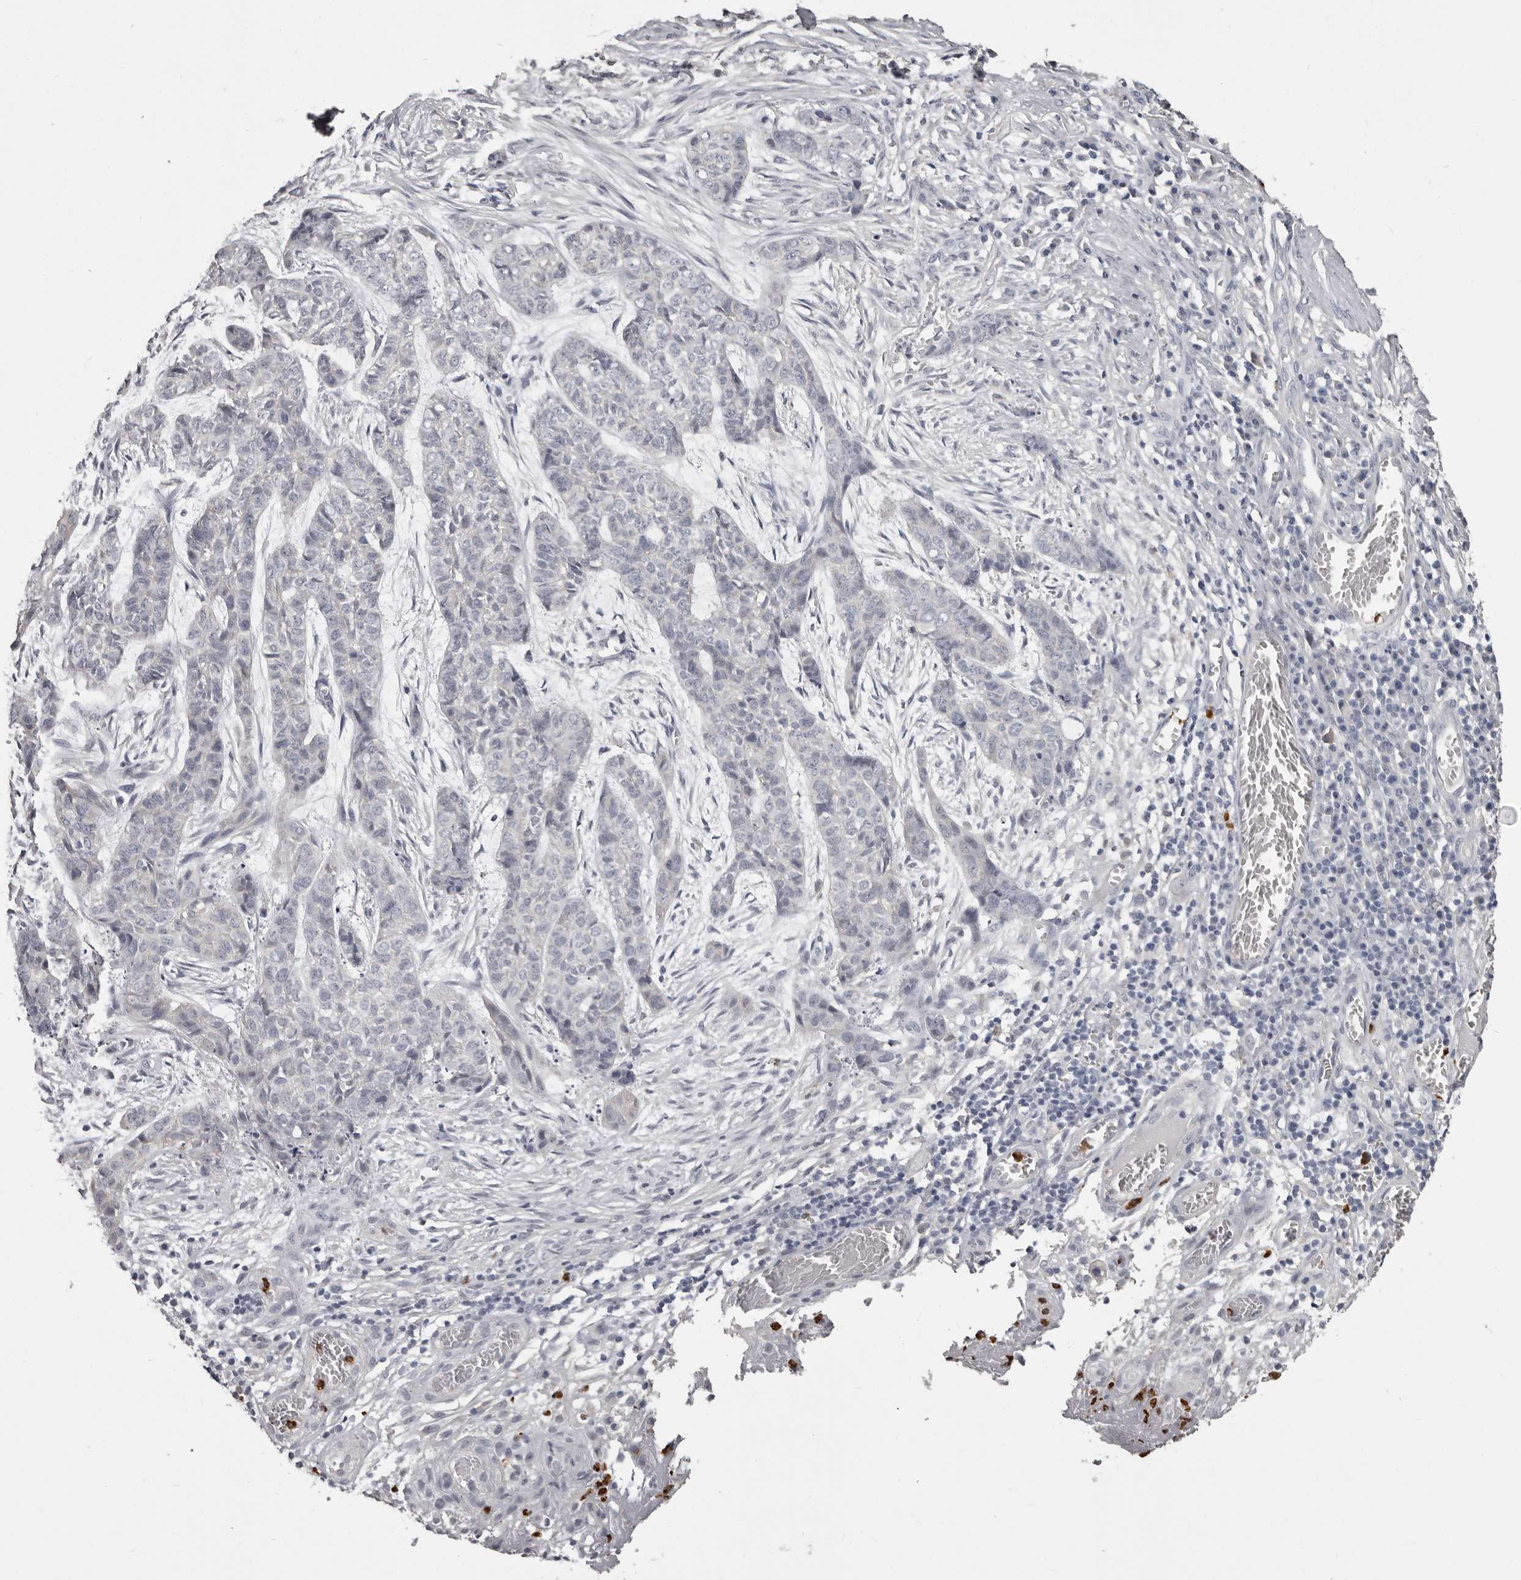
{"staining": {"intensity": "negative", "quantity": "none", "location": "none"}, "tissue": "skin cancer", "cell_type": "Tumor cells", "image_type": "cancer", "snomed": [{"axis": "morphology", "description": "Basal cell carcinoma"}, {"axis": "topography", "description": "Skin"}], "caption": "IHC histopathology image of neoplastic tissue: skin basal cell carcinoma stained with DAB exhibits no significant protein staining in tumor cells. (DAB (3,3'-diaminobenzidine) immunohistochemistry (IHC), high magnification).", "gene": "GPR157", "patient": {"sex": "female", "age": 64}}